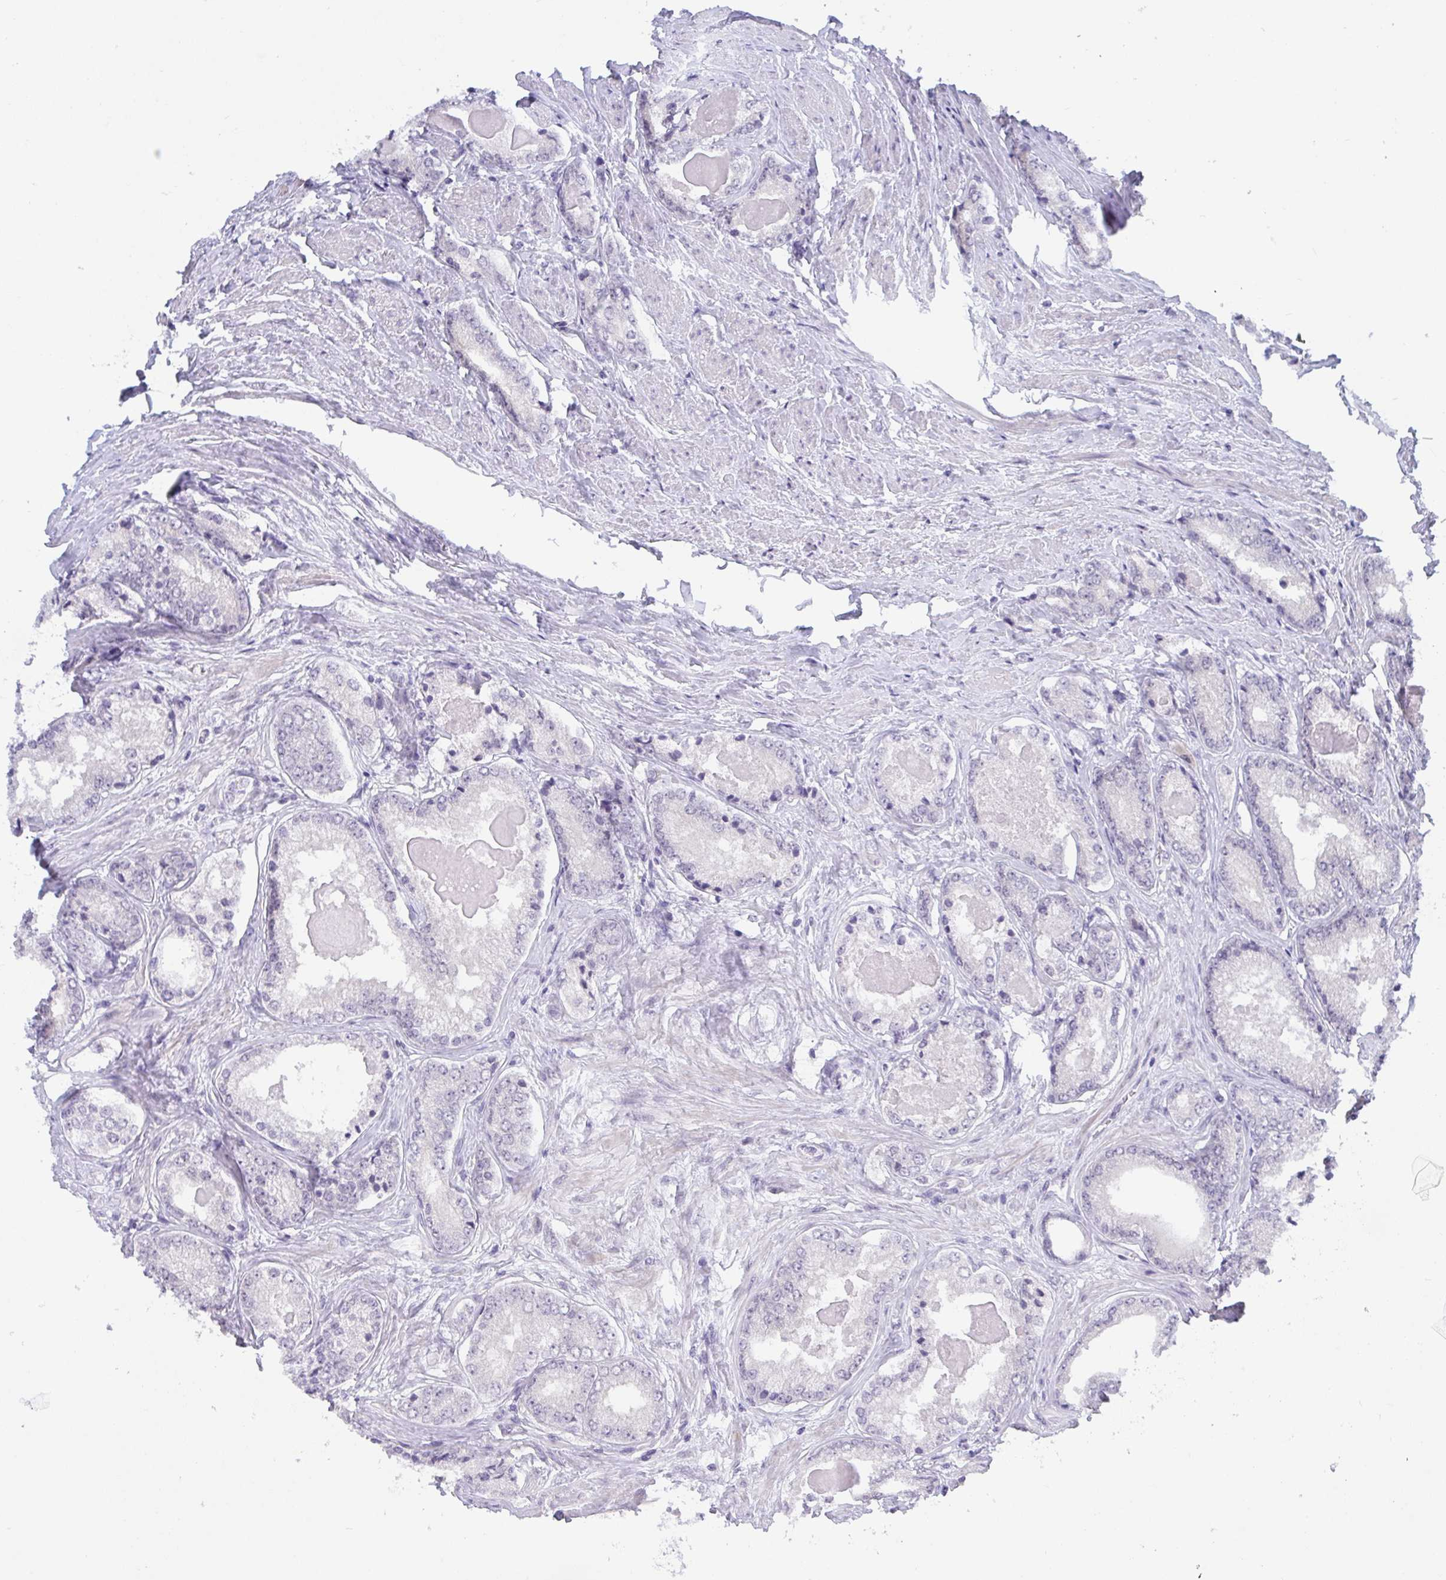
{"staining": {"intensity": "negative", "quantity": "none", "location": "none"}, "tissue": "prostate cancer", "cell_type": "Tumor cells", "image_type": "cancer", "snomed": [{"axis": "morphology", "description": "Adenocarcinoma, NOS"}, {"axis": "morphology", "description": "Adenocarcinoma, Low grade"}, {"axis": "topography", "description": "Prostate"}], "caption": "A high-resolution image shows immunohistochemistry (IHC) staining of prostate cancer (adenocarcinoma (low-grade)), which displays no significant expression in tumor cells.", "gene": "BMAL2", "patient": {"sex": "male", "age": 68}}